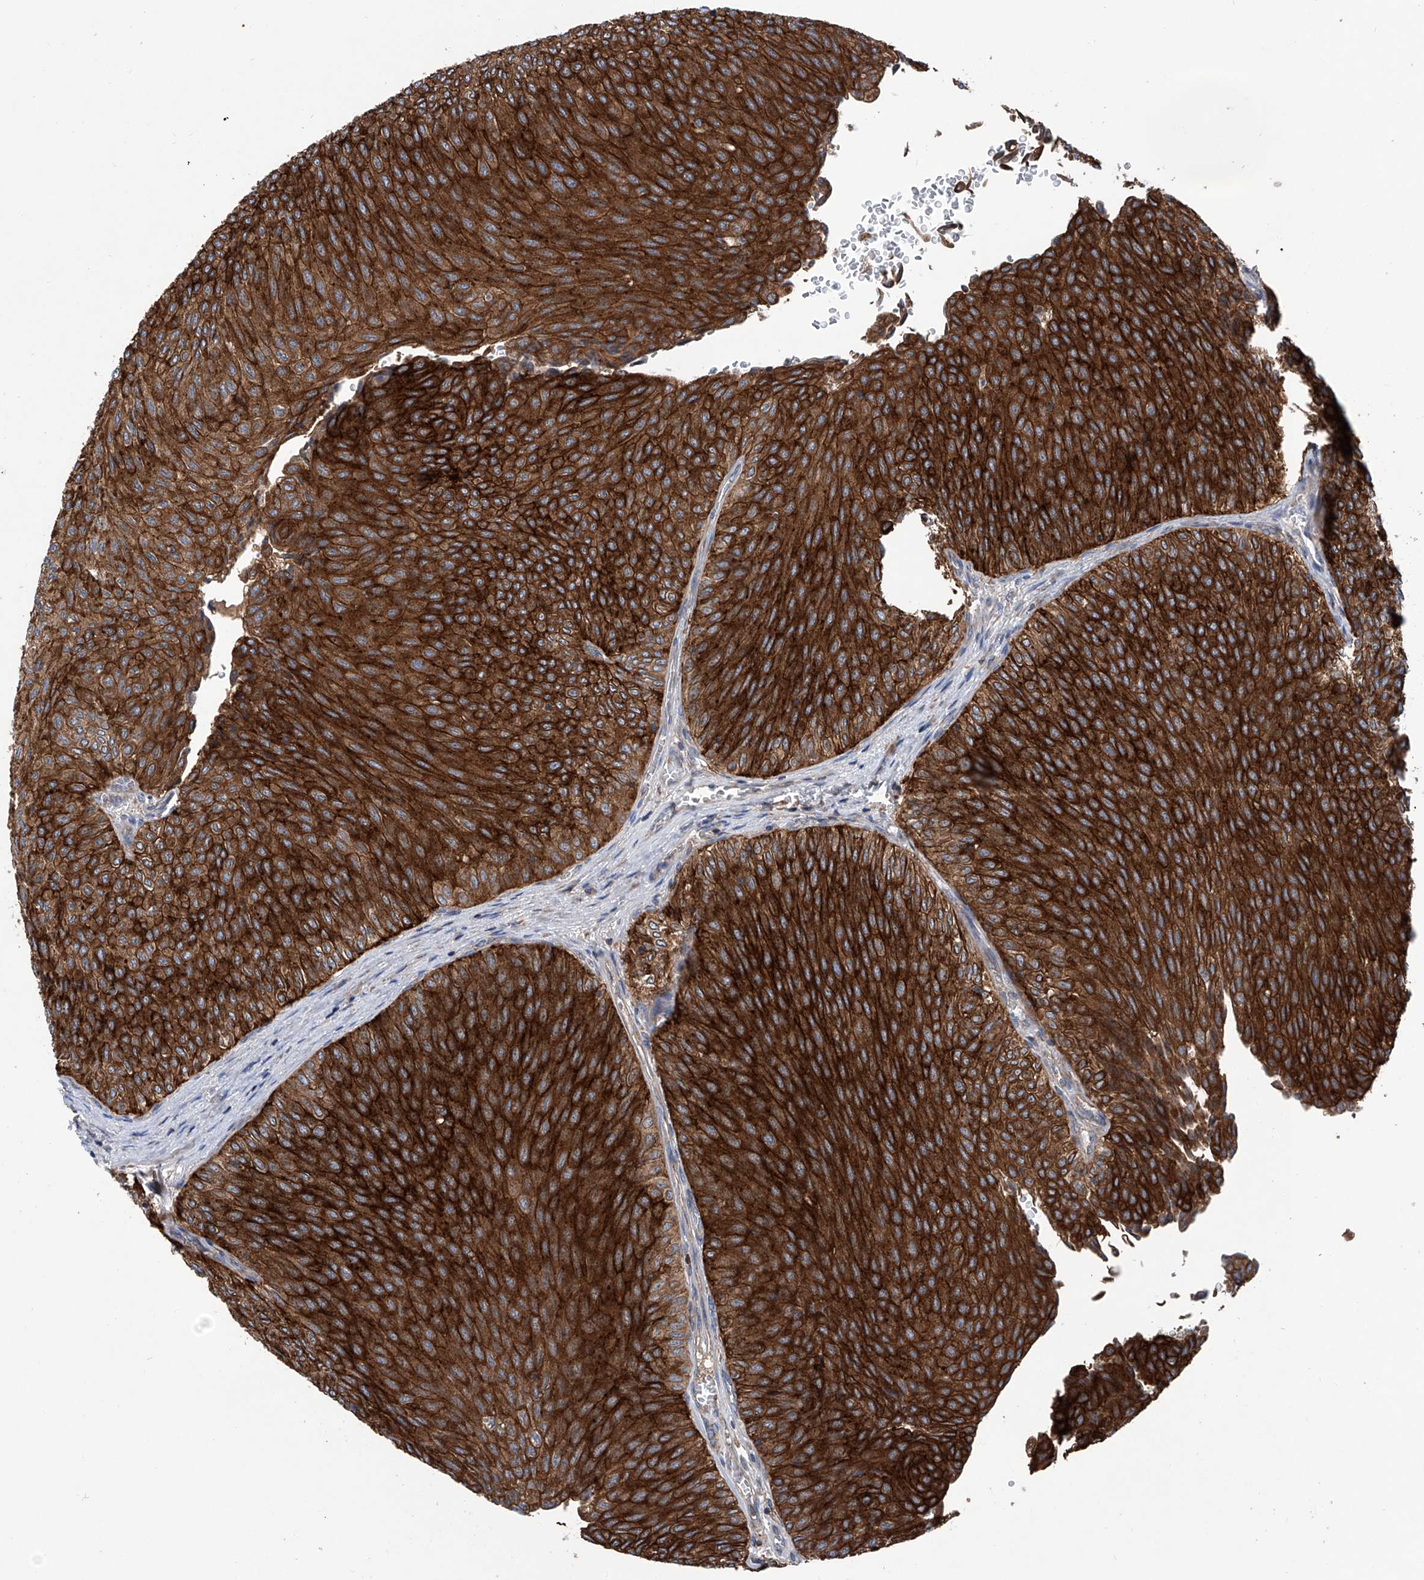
{"staining": {"intensity": "strong", "quantity": ">75%", "location": "cytoplasmic/membranous"}, "tissue": "urothelial cancer", "cell_type": "Tumor cells", "image_type": "cancer", "snomed": [{"axis": "morphology", "description": "Urothelial carcinoma, Low grade"}, {"axis": "topography", "description": "Urinary bladder"}], "caption": "Urothelial carcinoma (low-grade) stained with DAB IHC demonstrates high levels of strong cytoplasmic/membranous expression in approximately >75% of tumor cells.", "gene": "ASCC3", "patient": {"sex": "male", "age": 78}}